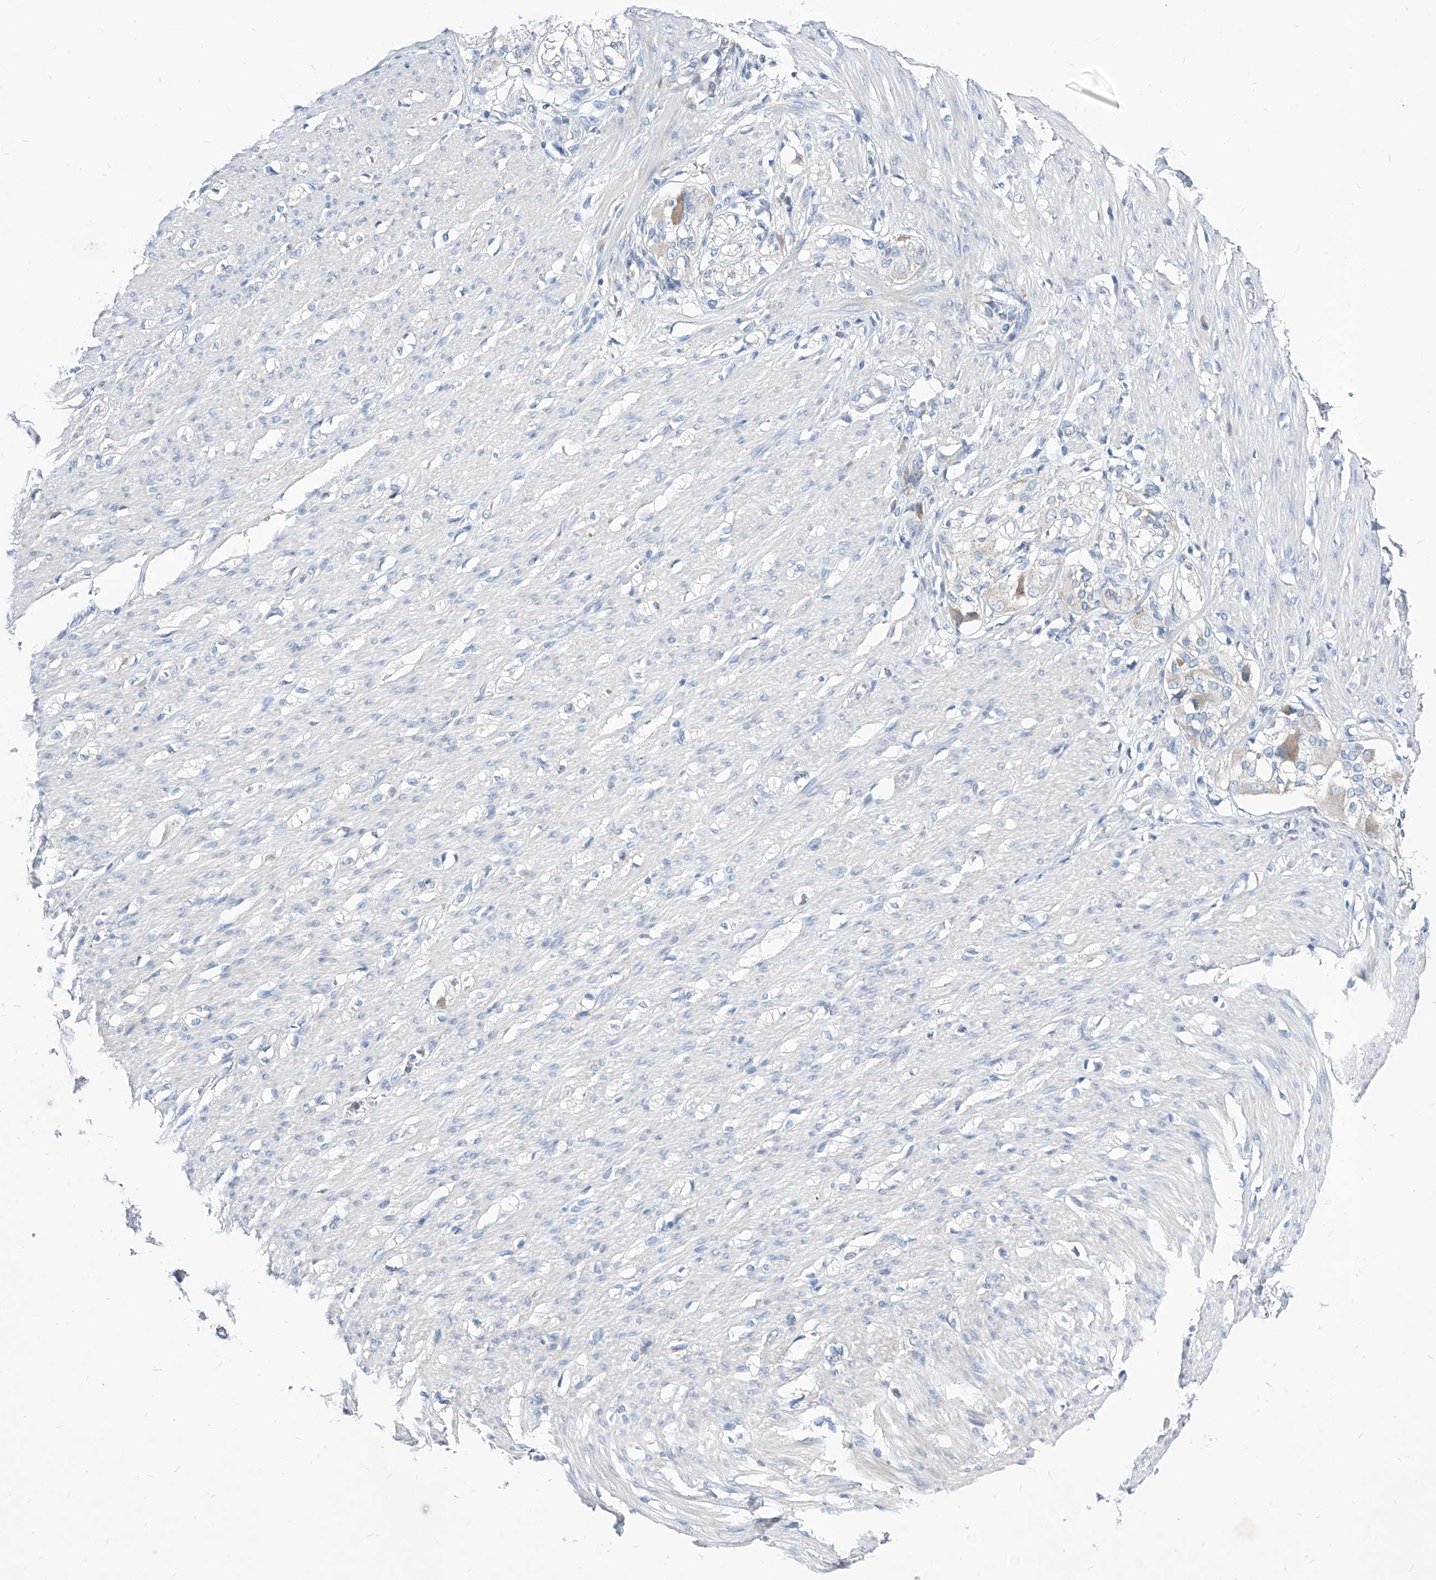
{"staining": {"intensity": "weak", "quantity": "<25%", "location": "cytoplasmic/membranous"}, "tissue": "smooth muscle", "cell_type": "Smooth muscle cells", "image_type": "normal", "snomed": [{"axis": "morphology", "description": "Normal tissue, NOS"}, {"axis": "morphology", "description": "Adenocarcinoma, NOS"}, {"axis": "topography", "description": "Colon"}, {"axis": "topography", "description": "Peripheral nerve tissue"}], "caption": "IHC micrograph of benign smooth muscle: human smooth muscle stained with DAB (3,3'-diaminobenzidine) exhibits no significant protein positivity in smooth muscle cells. (Immunohistochemistry (ihc), brightfield microscopy, high magnification).", "gene": "AGPS", "patient": {"sex": "male", "age": 14}}